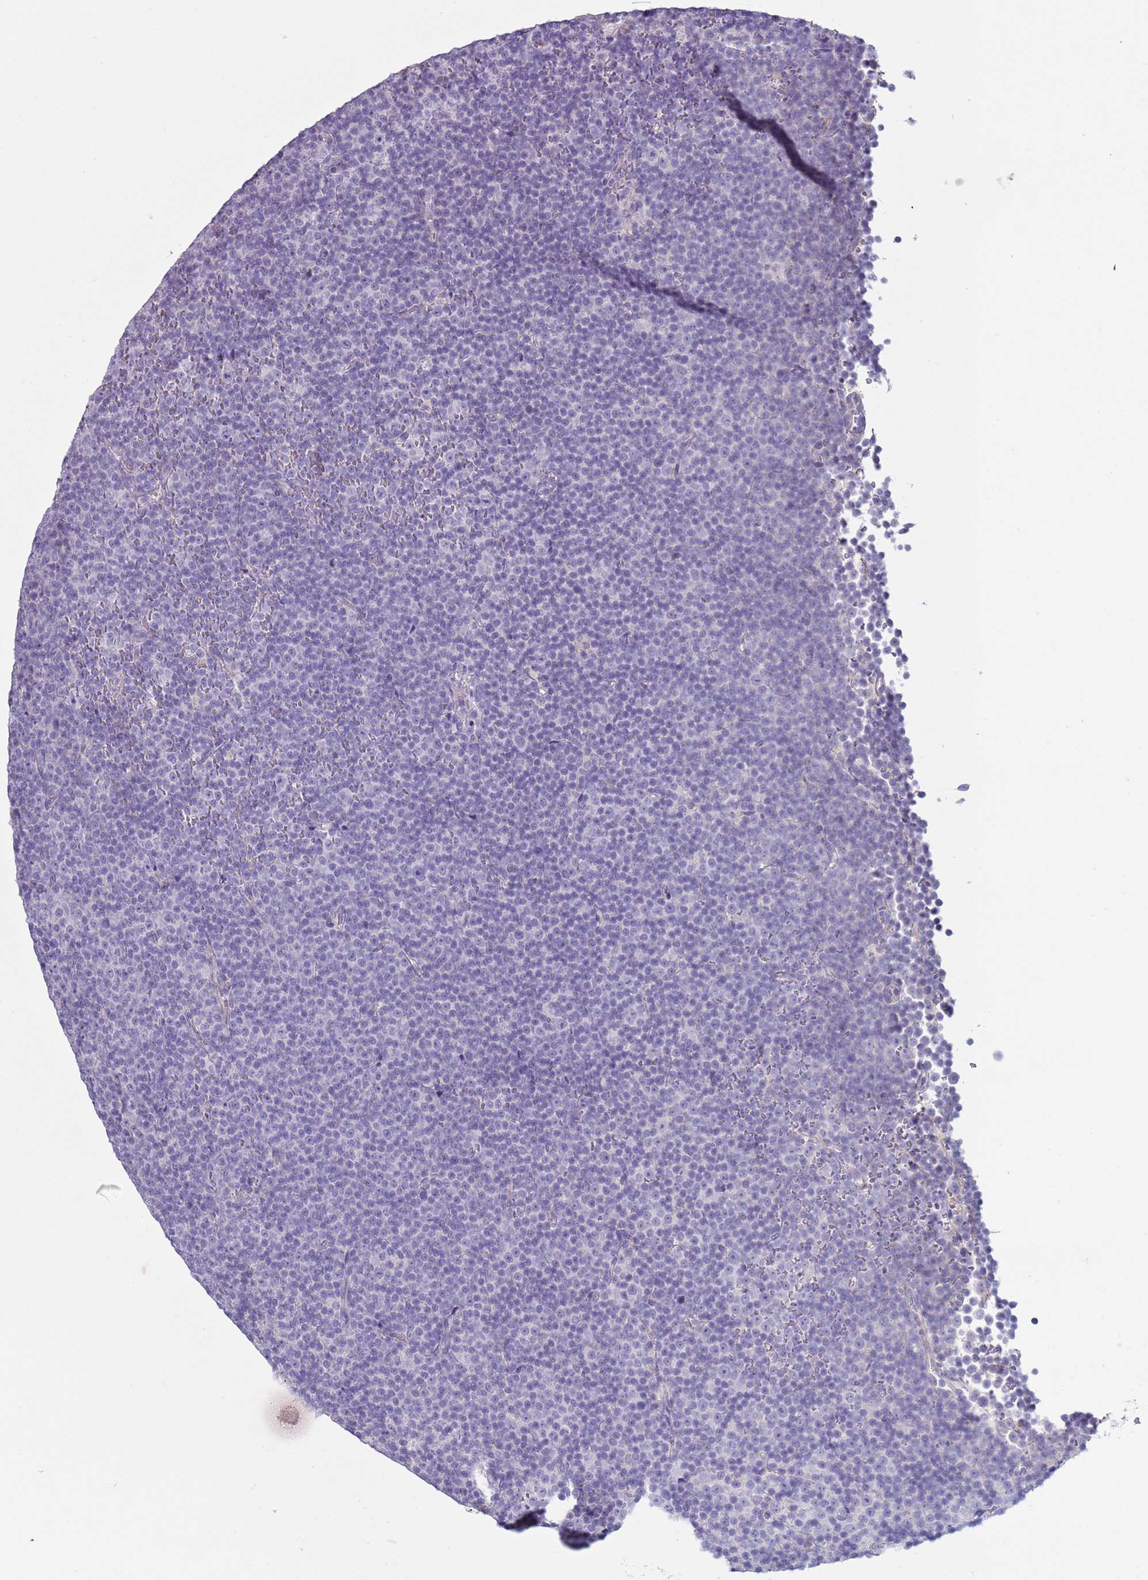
{"staining": {"intensity": "negative", "quantity": "none", "location": "none"}, "tissue": "lymphoma", "cell_type": "Tumor cells", "image_type": "cancer", "snomed": [{"axis": "morphology", "description": "Malignant lymphoma, non-Hodgkin's type, Low grade"}, {"axis": "topography", "description": "Lymph node"}], "caption": "This is an IHC micrograph of human malignant lymphoma, non-Hodgkin's type (low-grade). There is no positivity in tumor cells.", "gene": "NPAP1", "patient": {"sex": "female", "age": 67}}